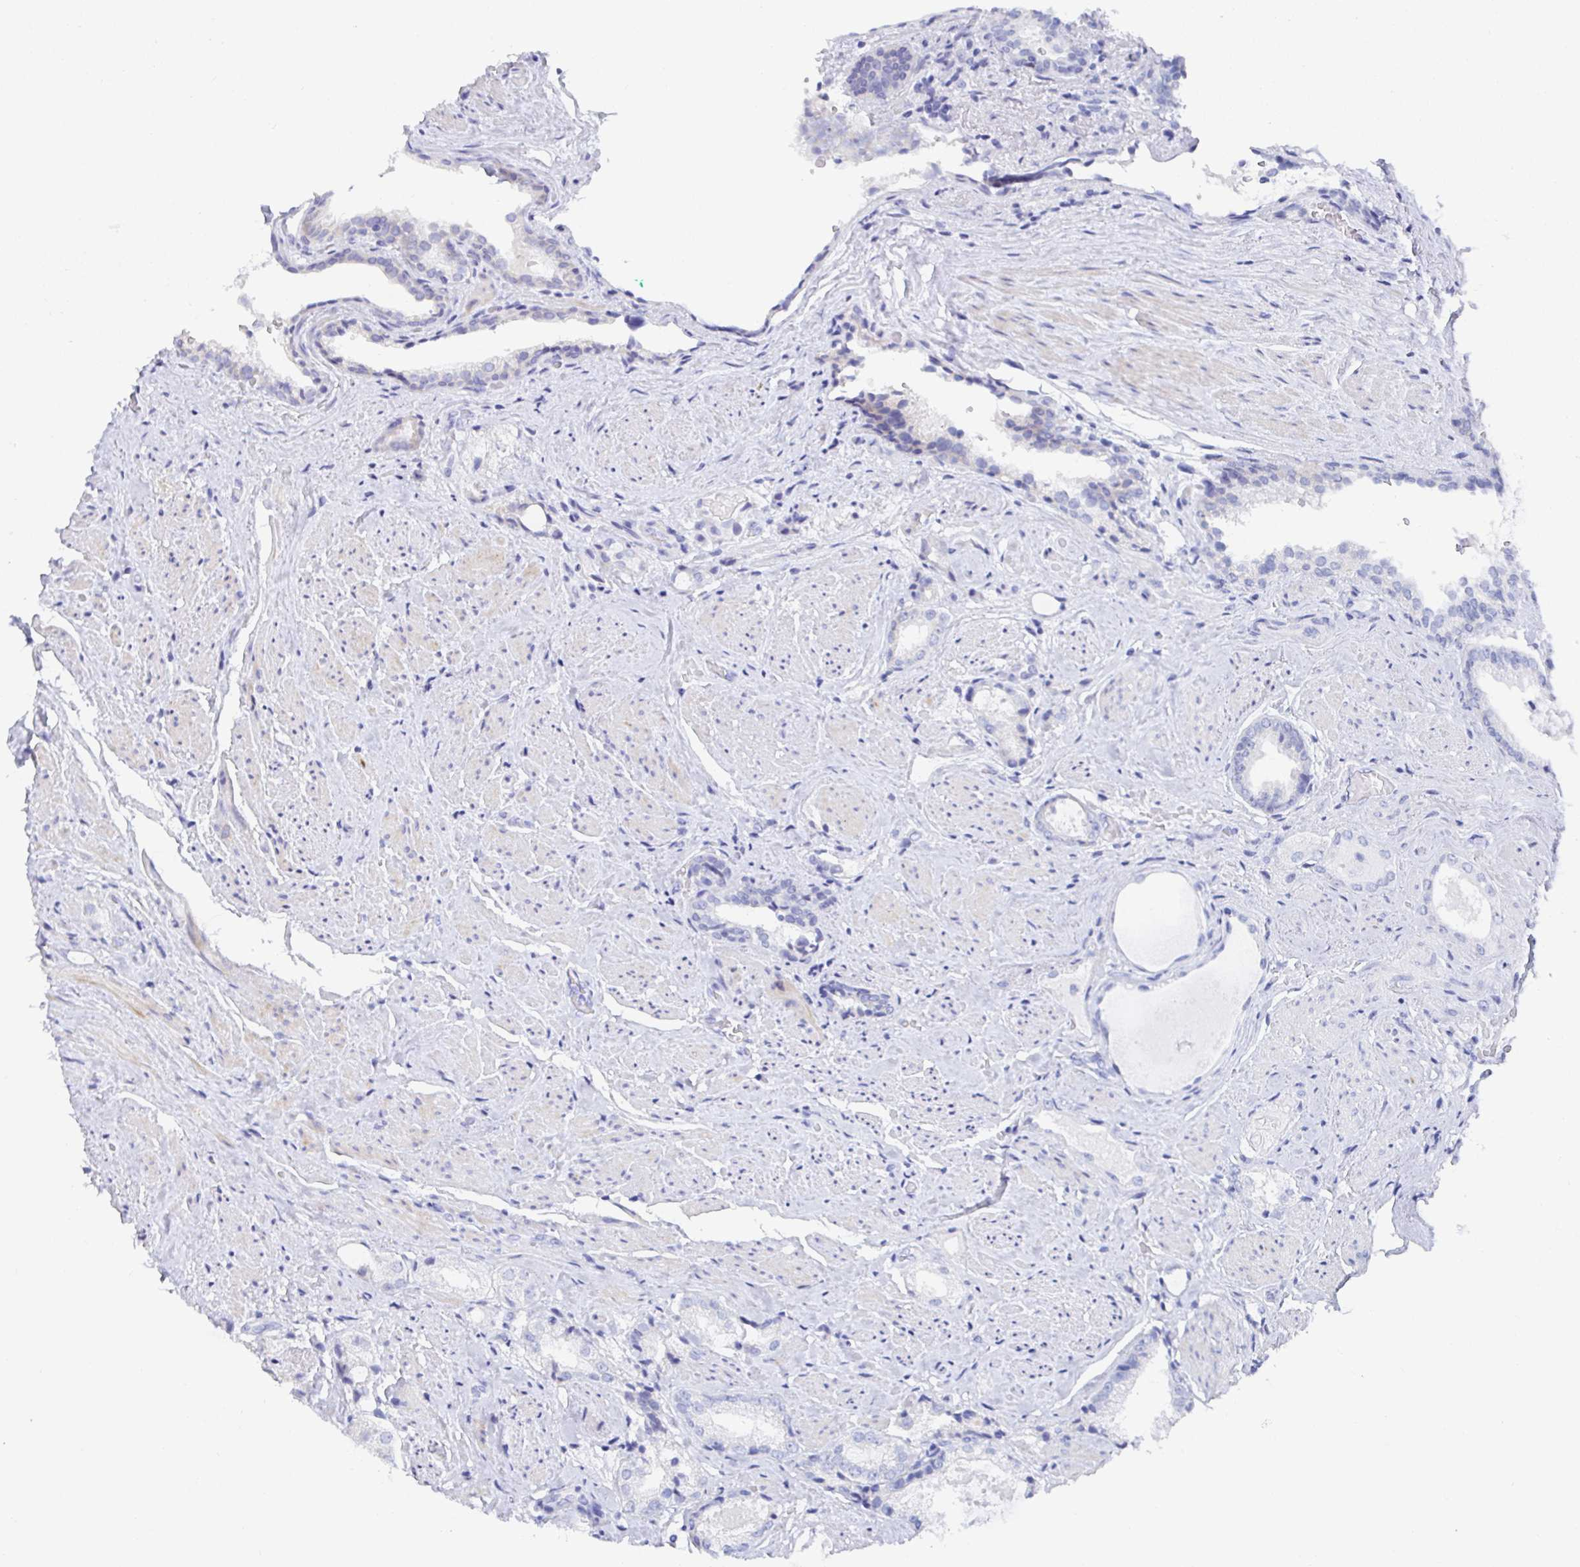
{"staining": {"intensity": "negative", "quantity": "none", "location": "none"}, "tissue": "prostate cancer", "cell_type": "Tumor cells", "image_type": "cancer", "snomed": [{"axis": "morphology", "description": "Adenocarcinoma, High grade"}, {"axis": "topography", "description": "Prostate"}], "caption": "This micrograph is of high-grade adenocarcinoma (prostate) stained with IHC to label a protein in brown with the nuclei are counter-stained blue. There is no positivity in tumor cells. (DAB immunohistochemistry visualized using brightfield microscopy, high magnification).", "gene": "ATP5F1C", "patient": {"sex": "male", "age": 65}}